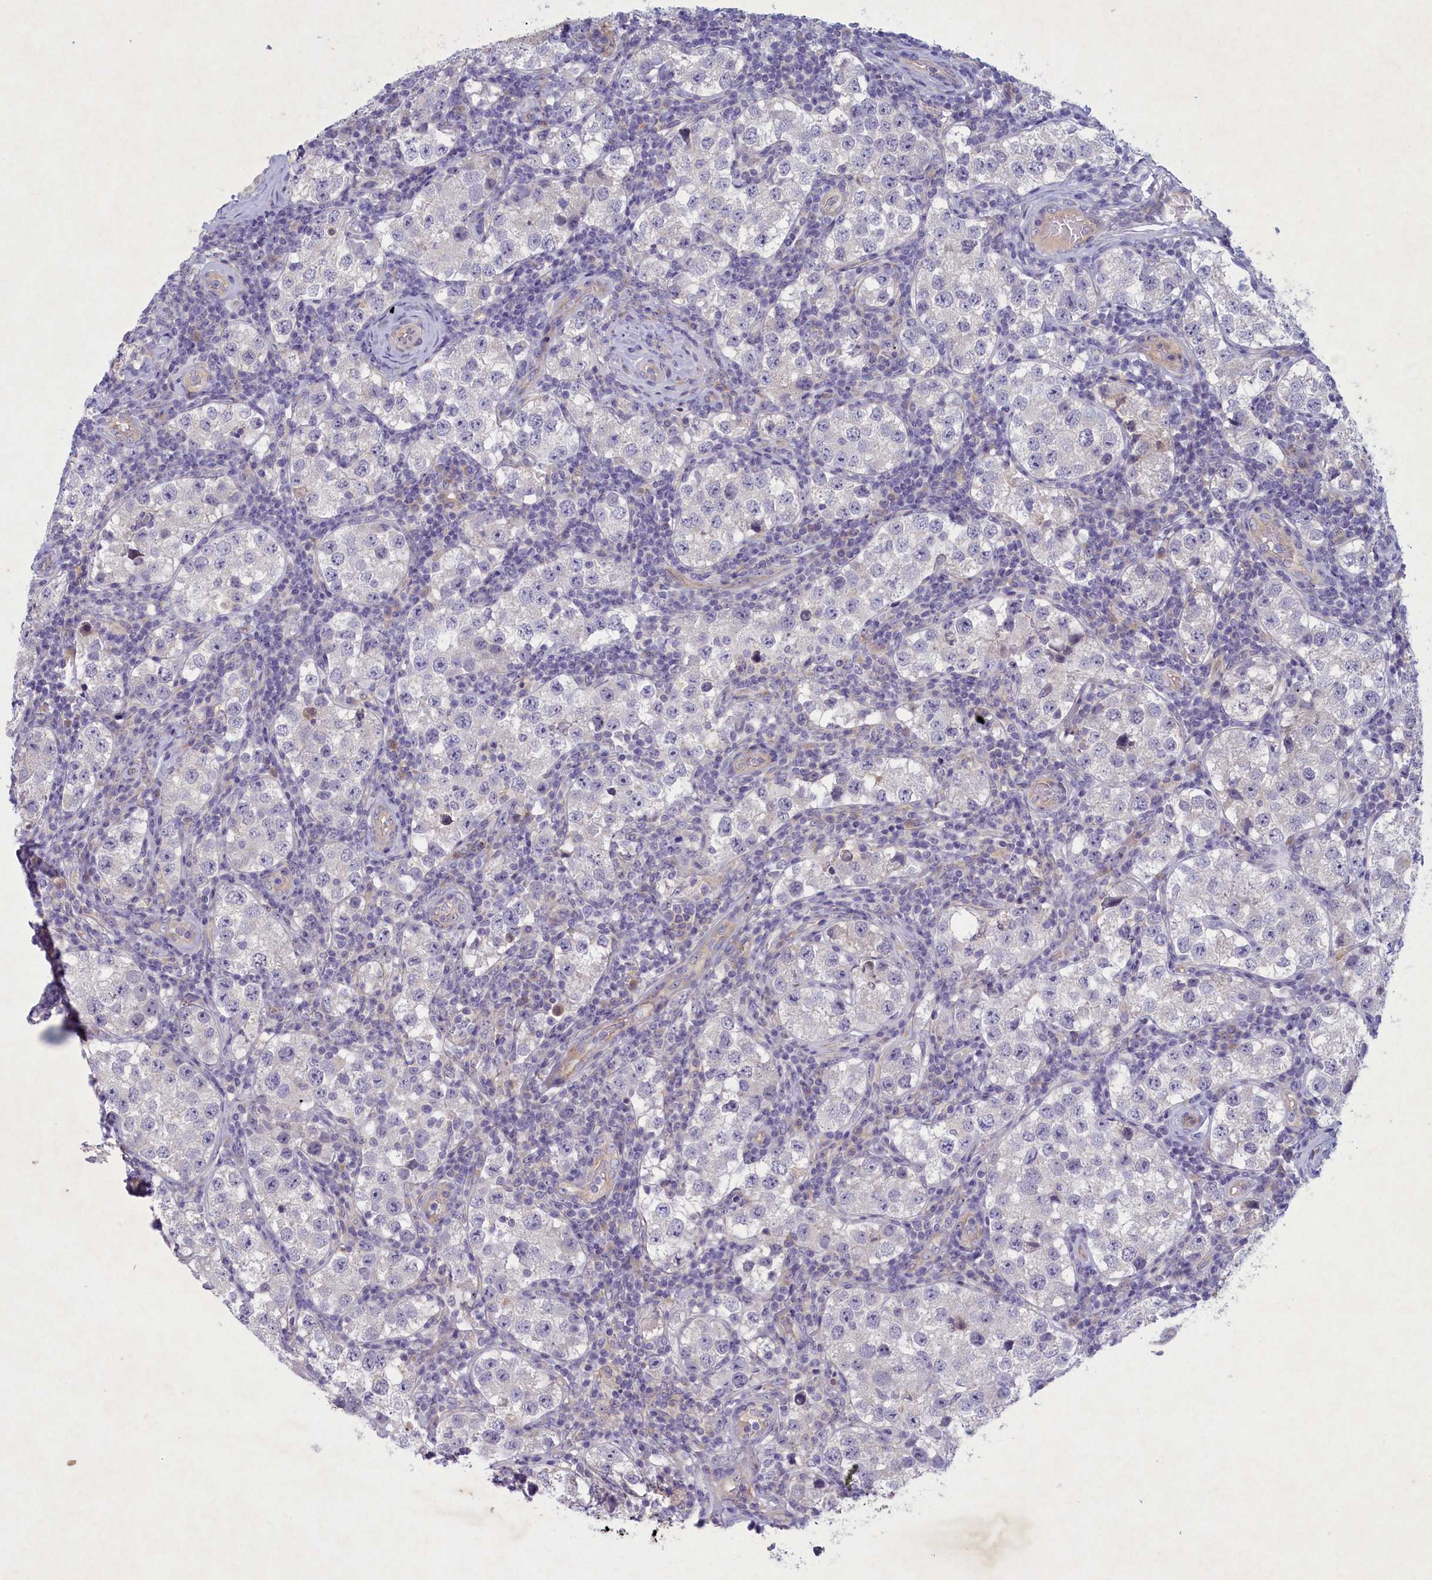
{"staining": {"intensity": "negative", "quantity": "none", "location": "none"}, "tissue": "testis cancer", "cell_type": "Tumor cells", "image_type": "cancer", "snomed": [{"axis": "morphology", "description": "Seminoma, NOS"}, {"axis": "topography", "description": "Testis"}], "caption": "Tumor cells show no significant protein positivity in testis cancer.", "gene": "PLEKHG6", "patient": {"sex": "male", "age": 34}}